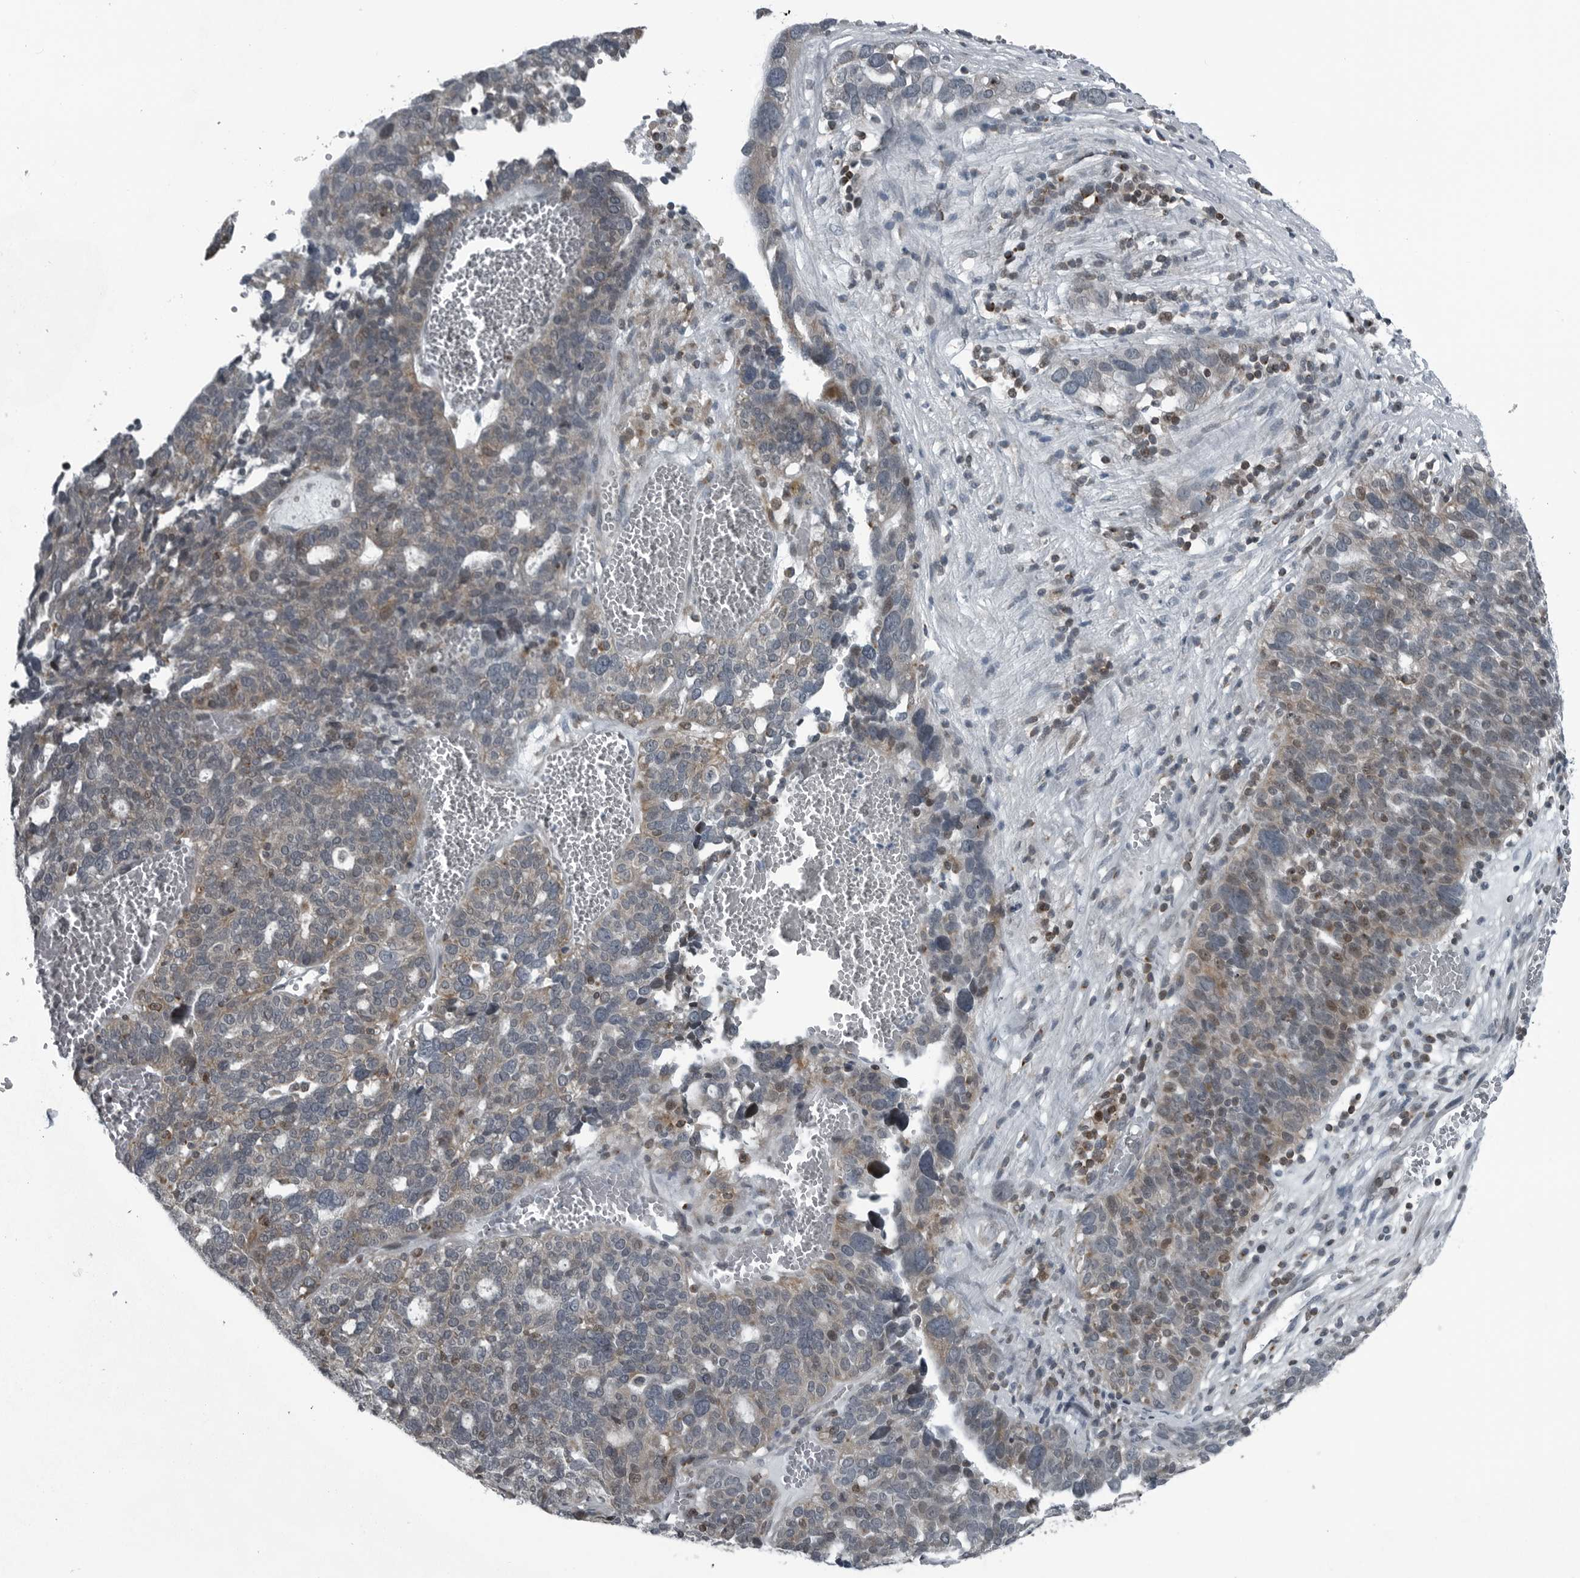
{"staining": {"intensity": "weak", "quantity": "<25%", "location": "cytoplasmic/membranous,nuclear"}, "tissue": "ovarian cancer", "cell_type": "Tumor cells", "image_type": "cancer", "snomed": [{"axis": "morphology", "description": "Cystadenocarcinoma, serous, NOS"}, {"axis": "topography", "description": "Ovary"}], "caption": "Photomicrograph shows no significant protein staining in tumor cells of ovarian serous cystadenocarcinoma.", "gene": "GAK", "patient": {"sex": "female", "age": 59}}